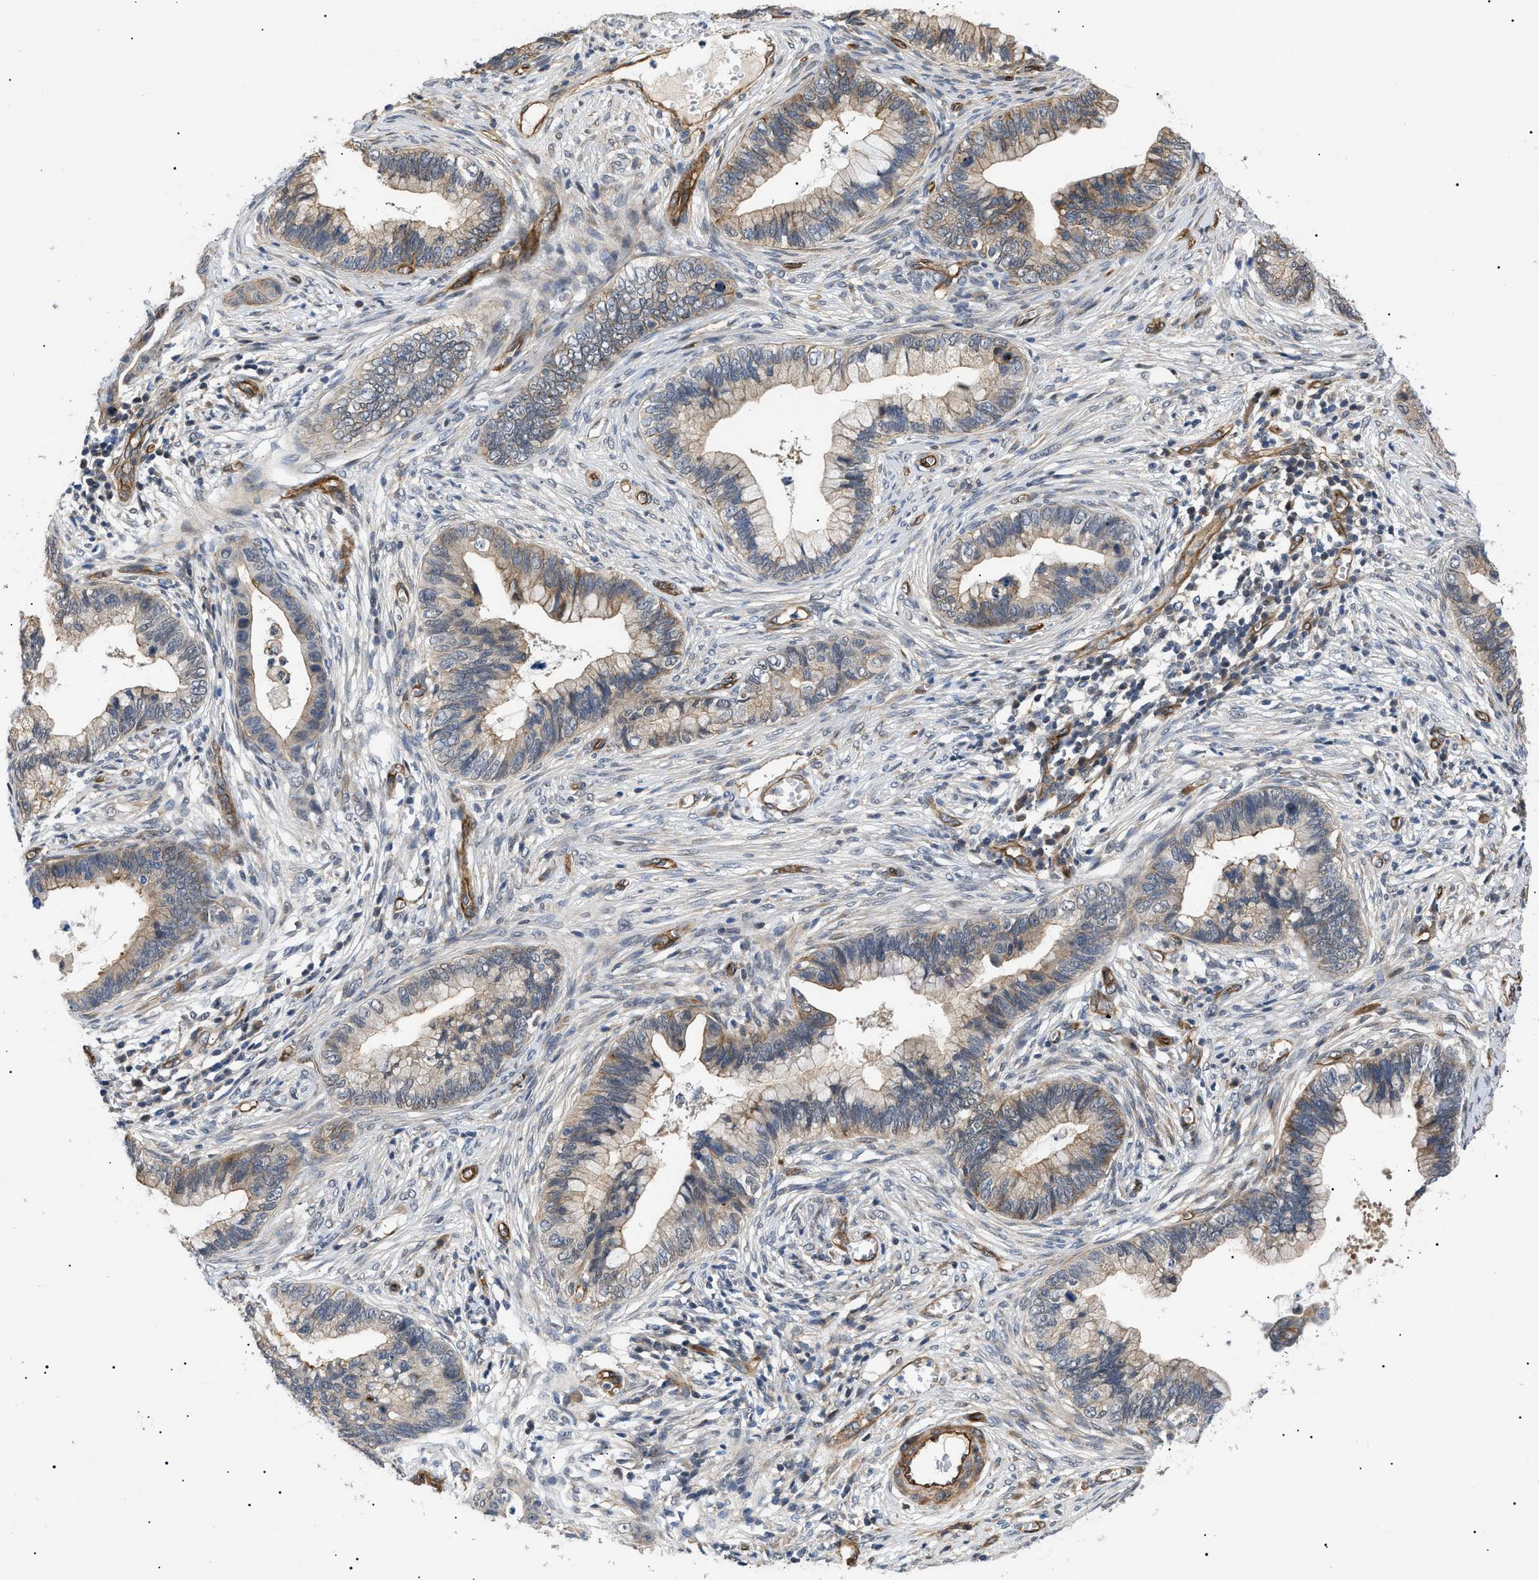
{"staining": {"intensity": "weak", "quantity": ">75%", "location": "cytoplasmic/membranous"}, "tissue": "cervical cancer", "cell_type": "Tumor cells", "image_type": "cancer", "snomed": [{"axis": "morphology", "description": "Adenocarcinoma, NOS"}, {"axis": "topography", "description": "Cervix"}], "caption": "Cervical cancer (adenocarcinoma) tissue exhibits weak cytoplasmic/membranous positivity in about >75% of tumor cells", "gene": "CRCP", "patient": {"sex": "female", "age": 44}}